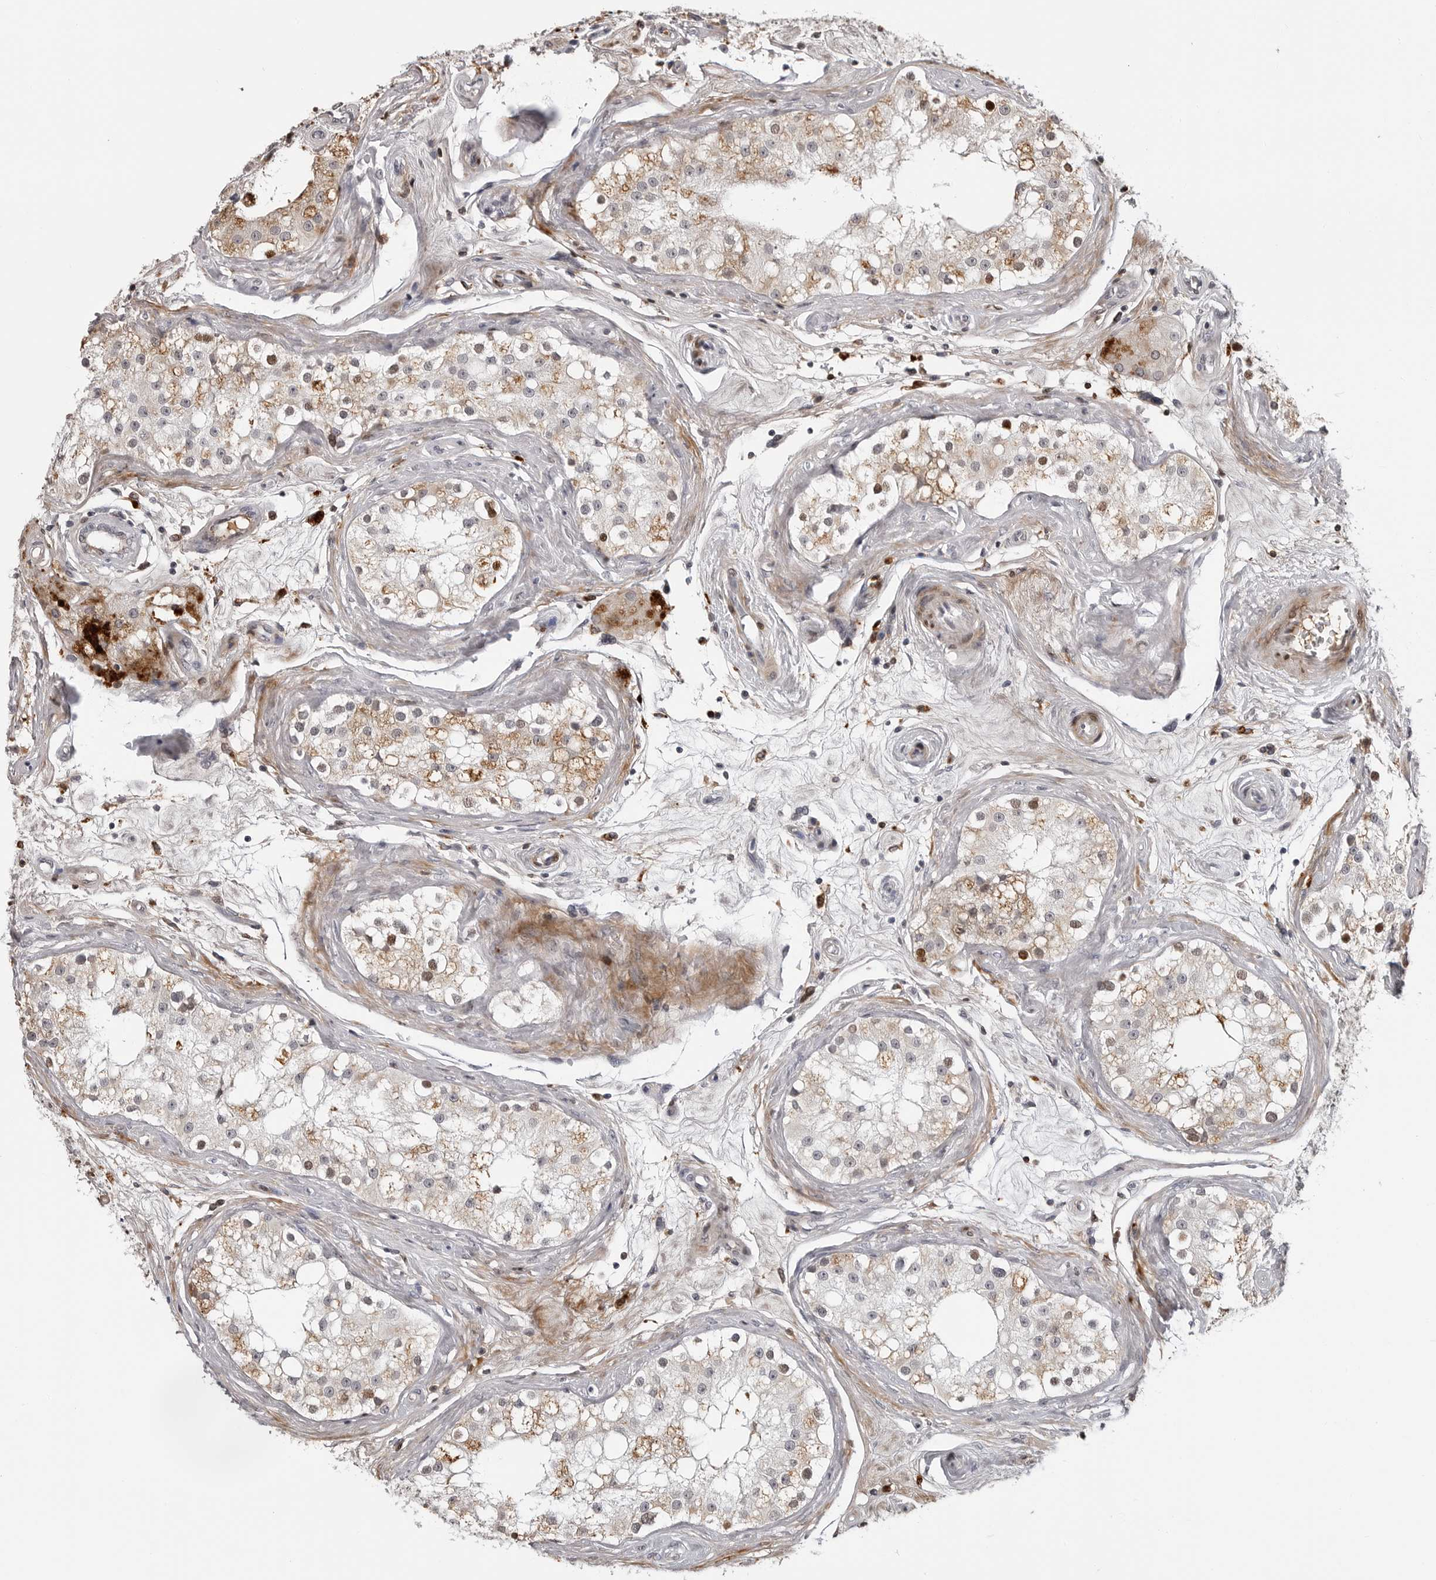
{"staining": {"intensity": "moderate", "quantity": "25%-75%", "location": "cytoplasmic/membranous,nuclear"}, "tissue": "testis", "cell_type": "Cells in seminiferous ducts", "image_type": "normal", "snomed": [{"axis": "morphology", "description": "Normal tissue, NOS"}, {"axis": "topography", "description": "Testis"}], "caption": "Approximately 25%-75% of cells in seminiferous ducts in unremarkable testis demonstrate moderate cytoplasmic/membranous,nuclear protein positivity as visualized by brown immunohistochemical staining.", "gene": "CXCR5", "patient": {"sex": "male", "age": 84}}